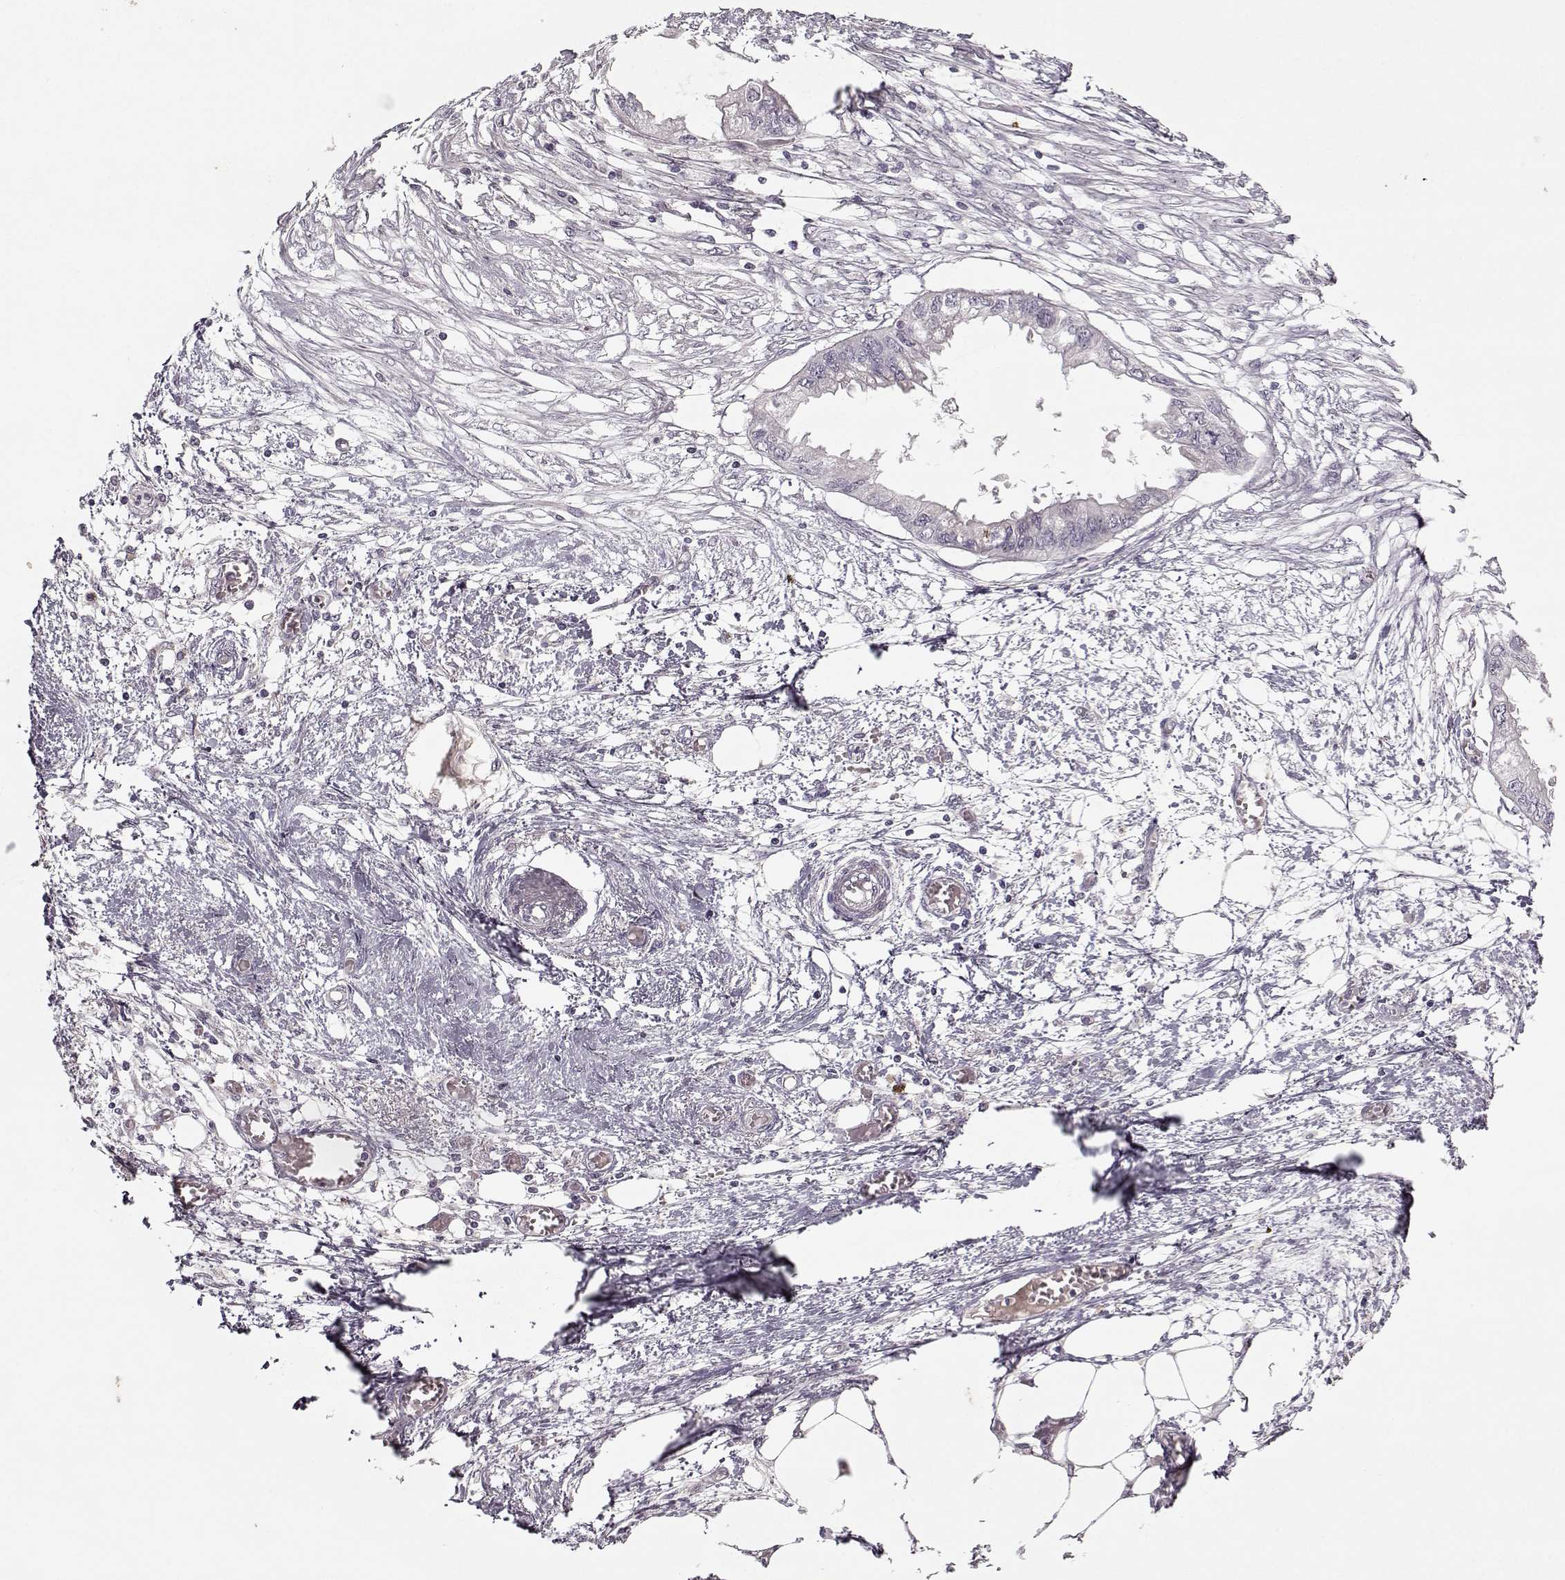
{"staining": {"intensity": "negative", "quantity": "none", "location": "none"}, "tissue": "endometrial cancer", "cell_type": "Tumor cells", "image_type": "cancer", "snomed": [{"axis": "morphology", "description": "Adenocarcinoma, NOS"}, {"axis": "morphology", "description": "Adenocarcinoma, metastatic, NOS"}, {"axis": "topography", "description": "Adipose tissue"}, {"axis": "topography", "description": "Endometrium"}], "caption": "A high-resolution micrograph shows immunohistochemistry staining of endometrial metastatic adenocarcinoma, which demonstrates no significant expression in tumor cells.", "gene": "KRT9", "patient": {"sex": "female", "age": 67}}